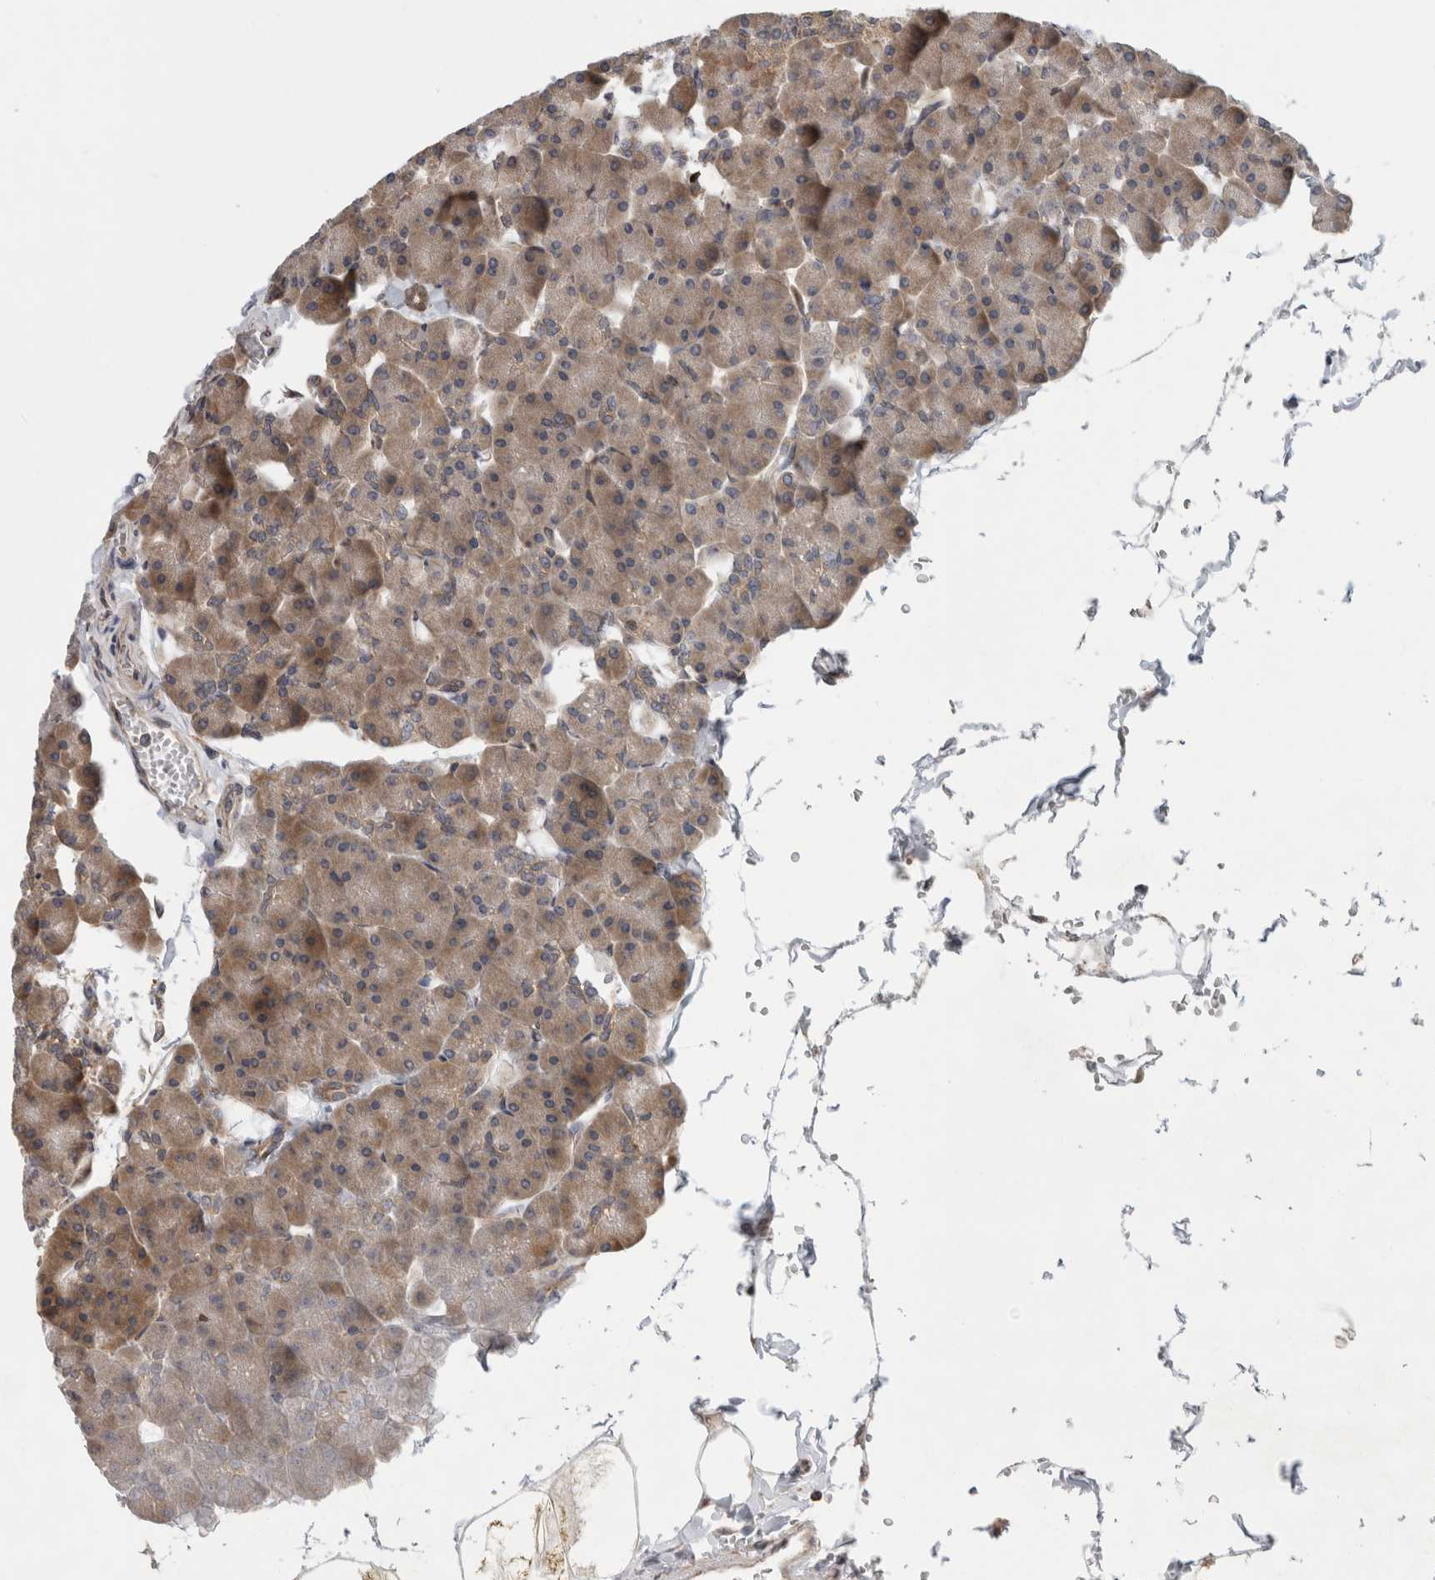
{"staining": {"intensity": "moderate", "quantity": ">75%", "location": "cytoplasmic/membranous"}, "tissue": "pancreas", "cell_type": "Exocrine glandular cells", "image_type": "normal", "snomed": [{"axis": "morphology", "description": "Normal tissue, NOS"}, {"axis": "topography", "description": "Pancreas"}], "caption": "This micrograph shows immunohistochemistry (IHC) staining of unremarkable human pancreas, with medium moderate cytoplasmic/membranous staining in approximately >75% of exocrine glandular cells.", "gene": "PARP6", "patient": {"sex": "male", "age": 35}}